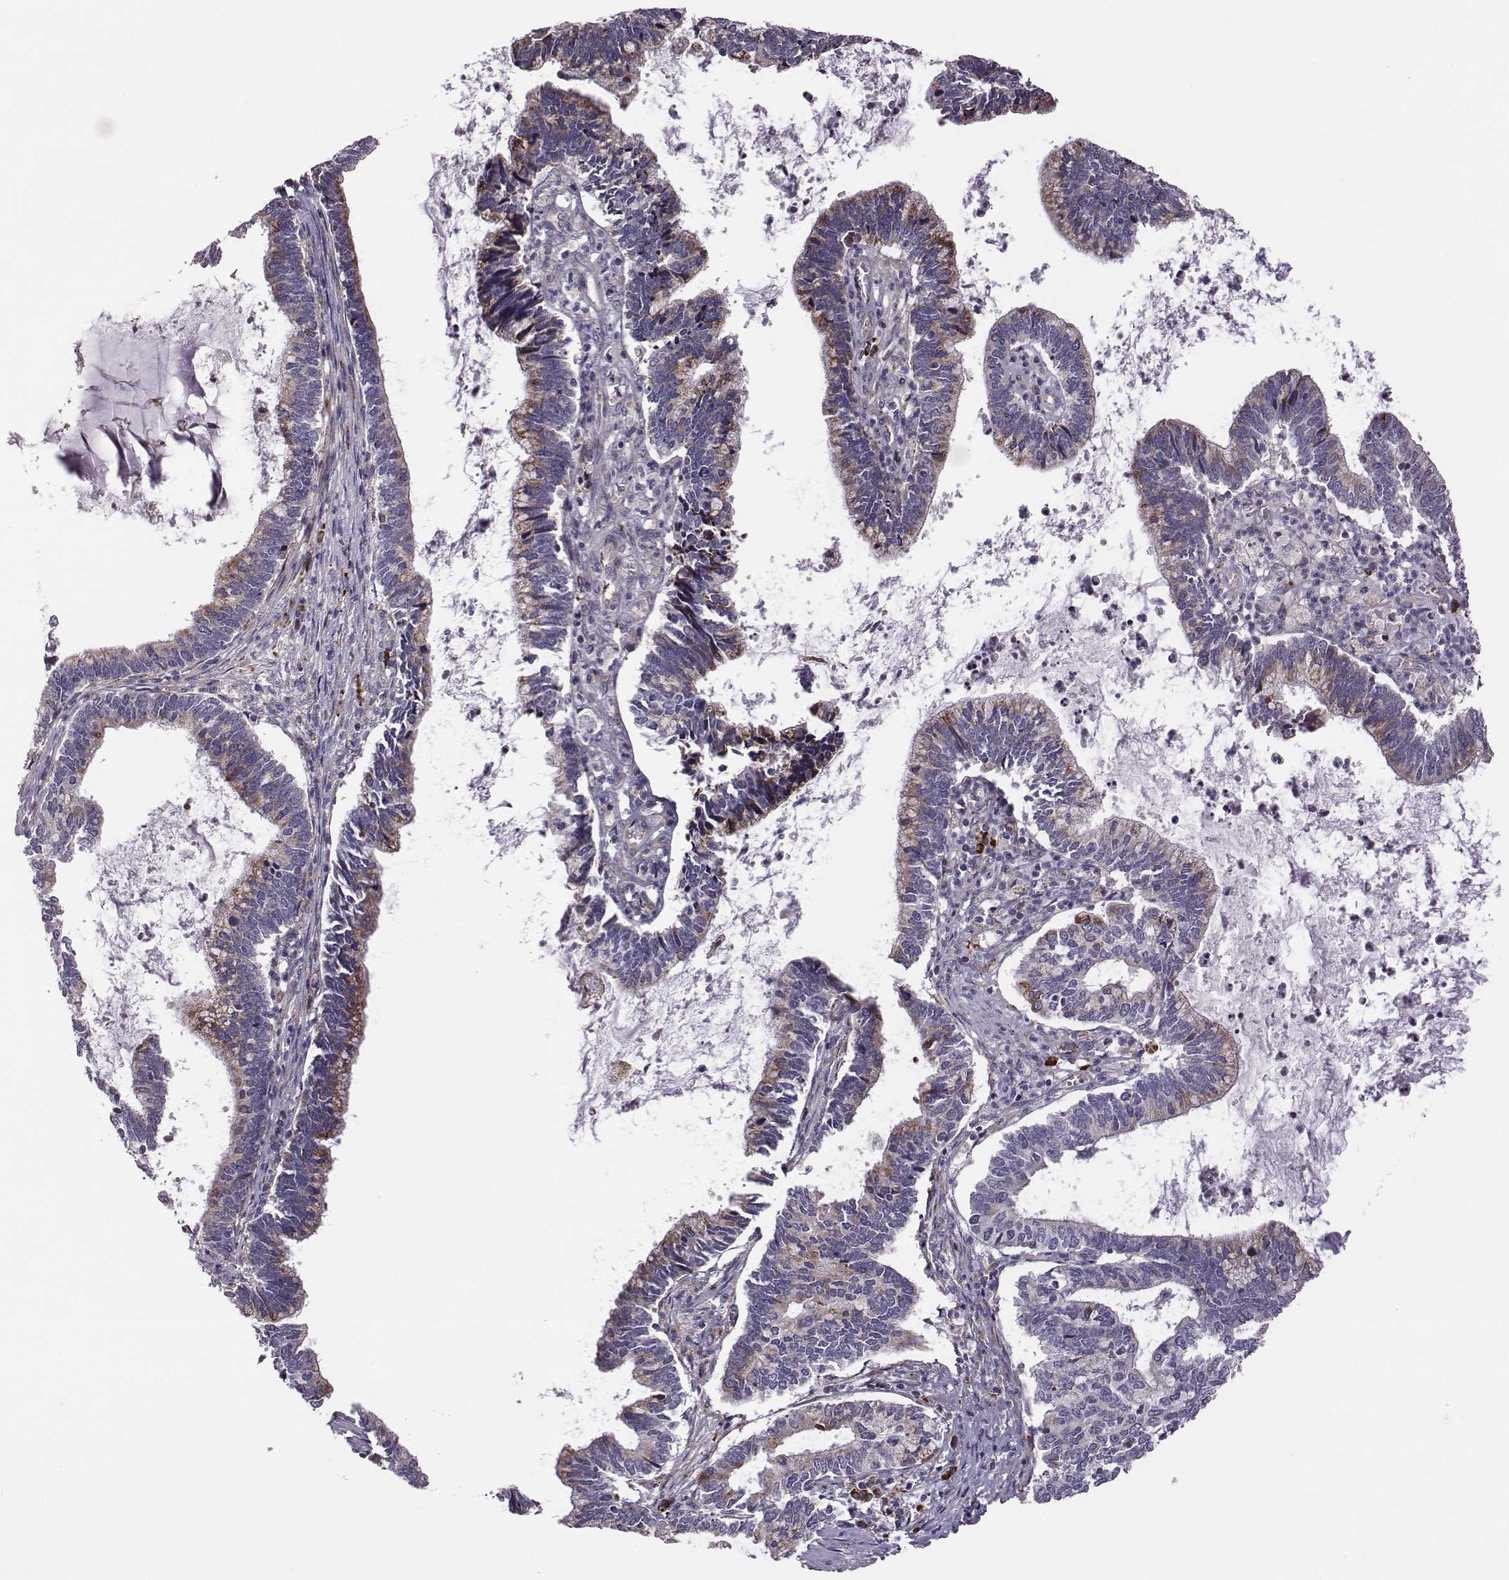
{"staining": {"intensity": "strong", "quantity": "<25%", "location": "cytoplasmic/membranous"}, "tissue": "cervical cancer", "cell_type": "Tumor cells", "image_type": "cancer", "snomed": [{"axis": "morphology", "description": "Adenocarcinoma, NOS"}, {"axis": "topography", "description": "Cervix"}], "caption": "Immunohistochemical staining of human cervical cancer demonstrates strong cytoplasmic/membranous protein expression in about <25% of tumor cells.", "gene": "SELENOI", "patient": {"sex": "female", "age": 42}}